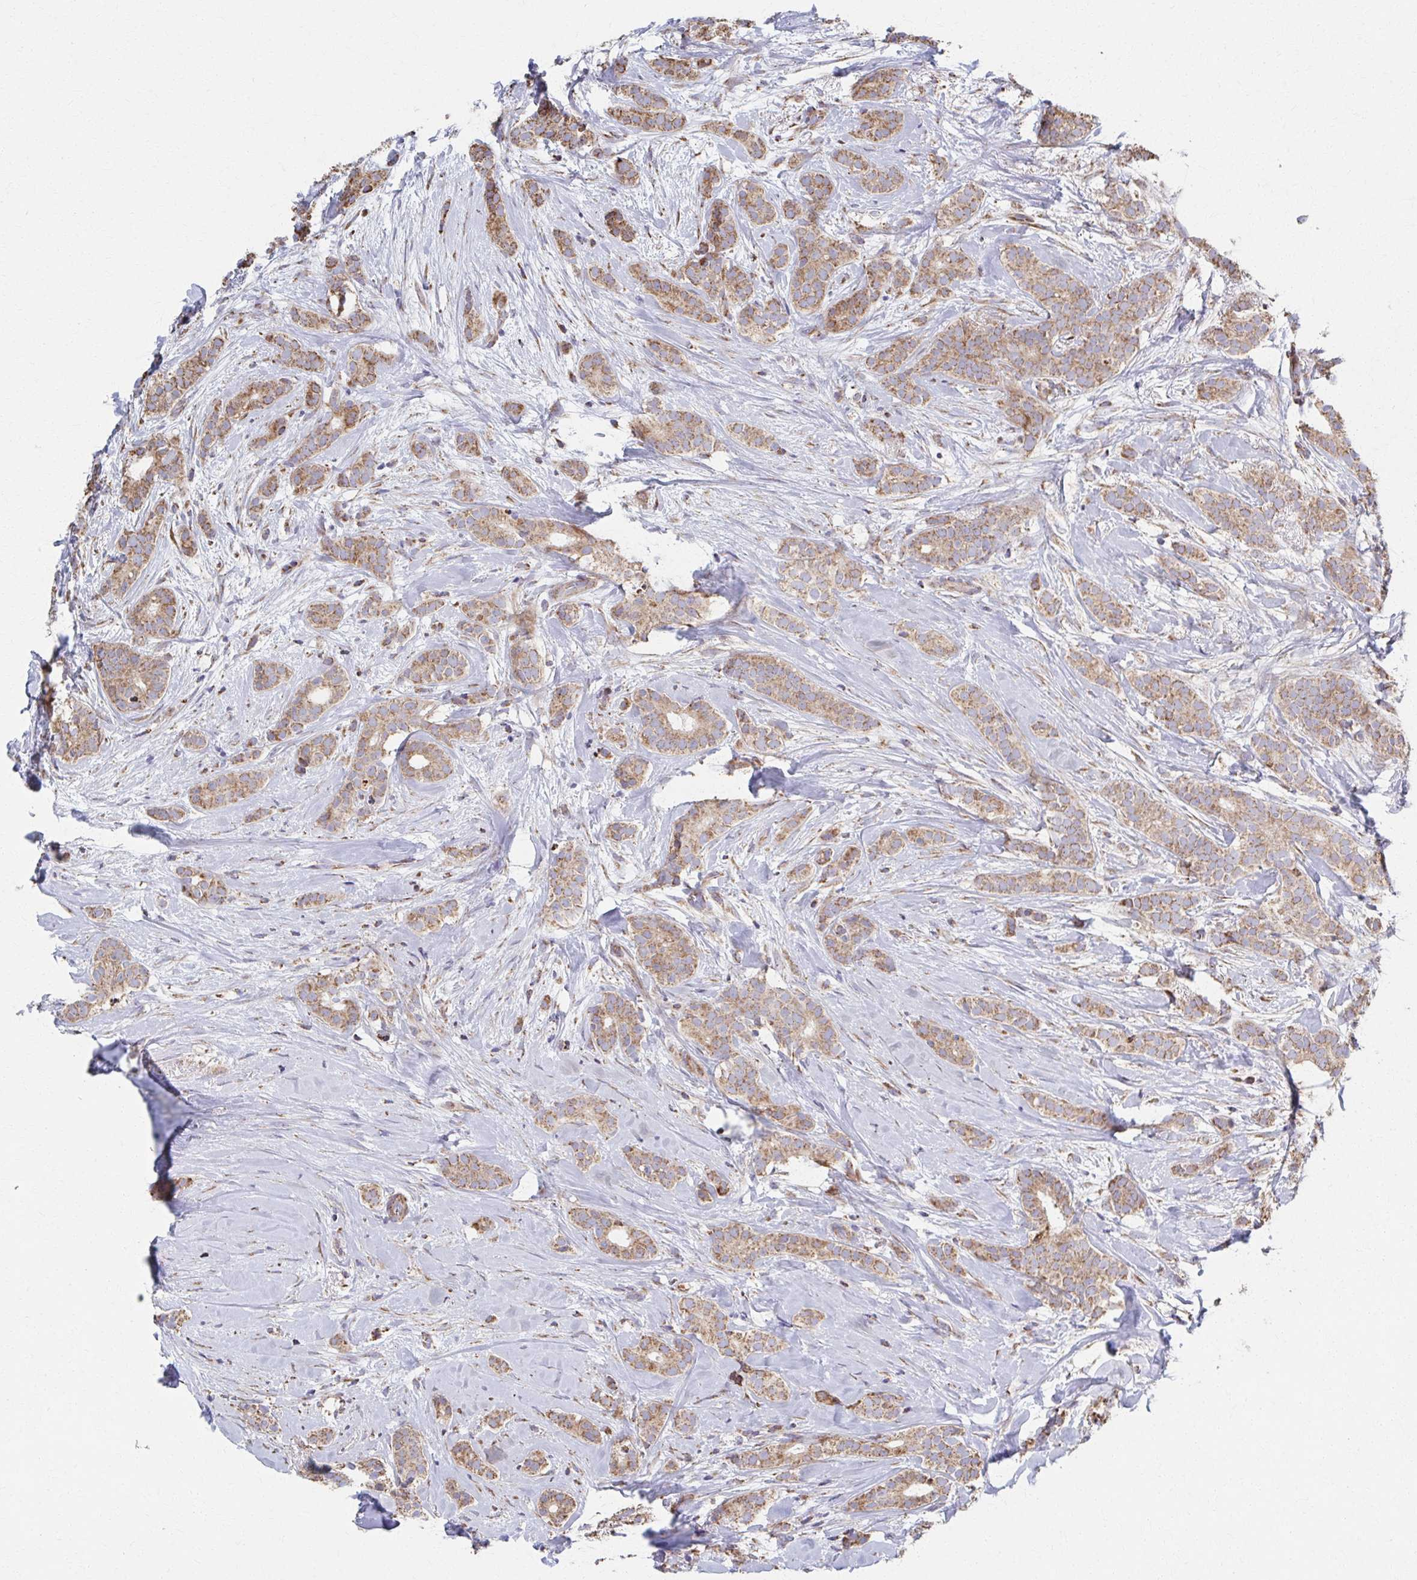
{"staining": {"intensity": "moderate", "quantity": ">75%", "location": "cytoplasmic/membranous"}, "tissue": "breast cancer", "cell_type": "Tumor cells", "image_type": "cancer", "snomed": [{"axis": "morphology", "description": "Duct carcinoma"}, {"axis": "topography", "description": "Breast"}], "caption": "A high-resolution histopathology image shows immunohistochemistry staining of intraductal carcinoma (breast), which reveals moderate cytoplasmic/membranous positivity in approximately >75% of tumor cells. (brown staining indicates protein expression, while blue staining denotes nuclei).", "gene": "SAT1", "patient": {"sex": "female", "age": 65}}